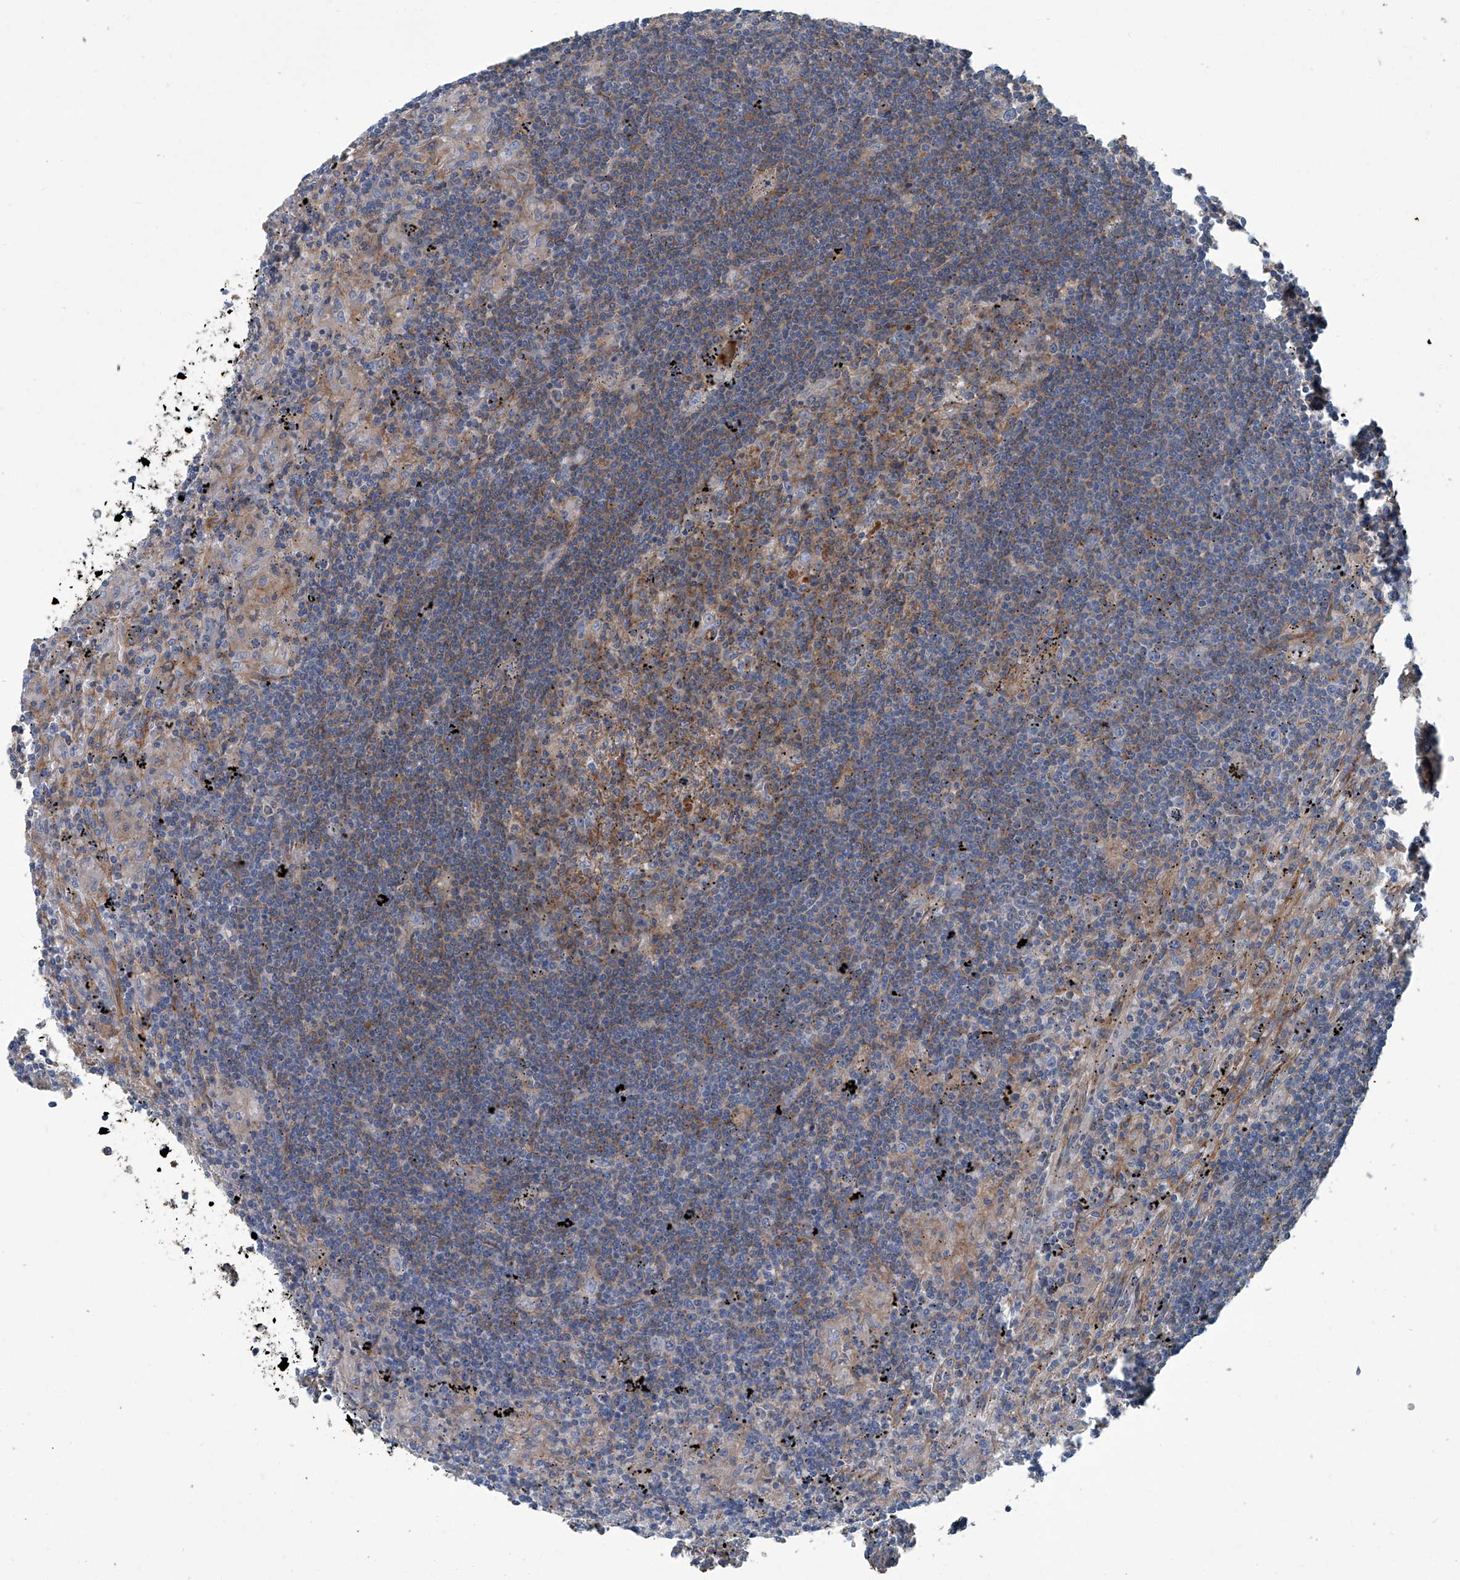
{"staining": {"intensity": "weak", "quantity": "<25%", "location": "cytoplasmic/membranous"}, "tissue": "lymphoma", "cell_type": "Tumor cells", "image_type": "cancer", "snomed": [{"axis": "morphology", "description": "Malignant lymphoma, non-Hodgkin's type, Low grade"}, {"axis": "topography", "description": "Spleen"}], "caption": "The micrograph demonstrates no significant positivity in tumor cells of low-grade malignant lymphoma, non-Hodgkin's type. (Stains: DAB IHC with hematoxylin counter stain, Microscopy: brightfield microscopy at high magnification).", "gene": "PIGH", "patient": {"sex": "male", "age": 76}}